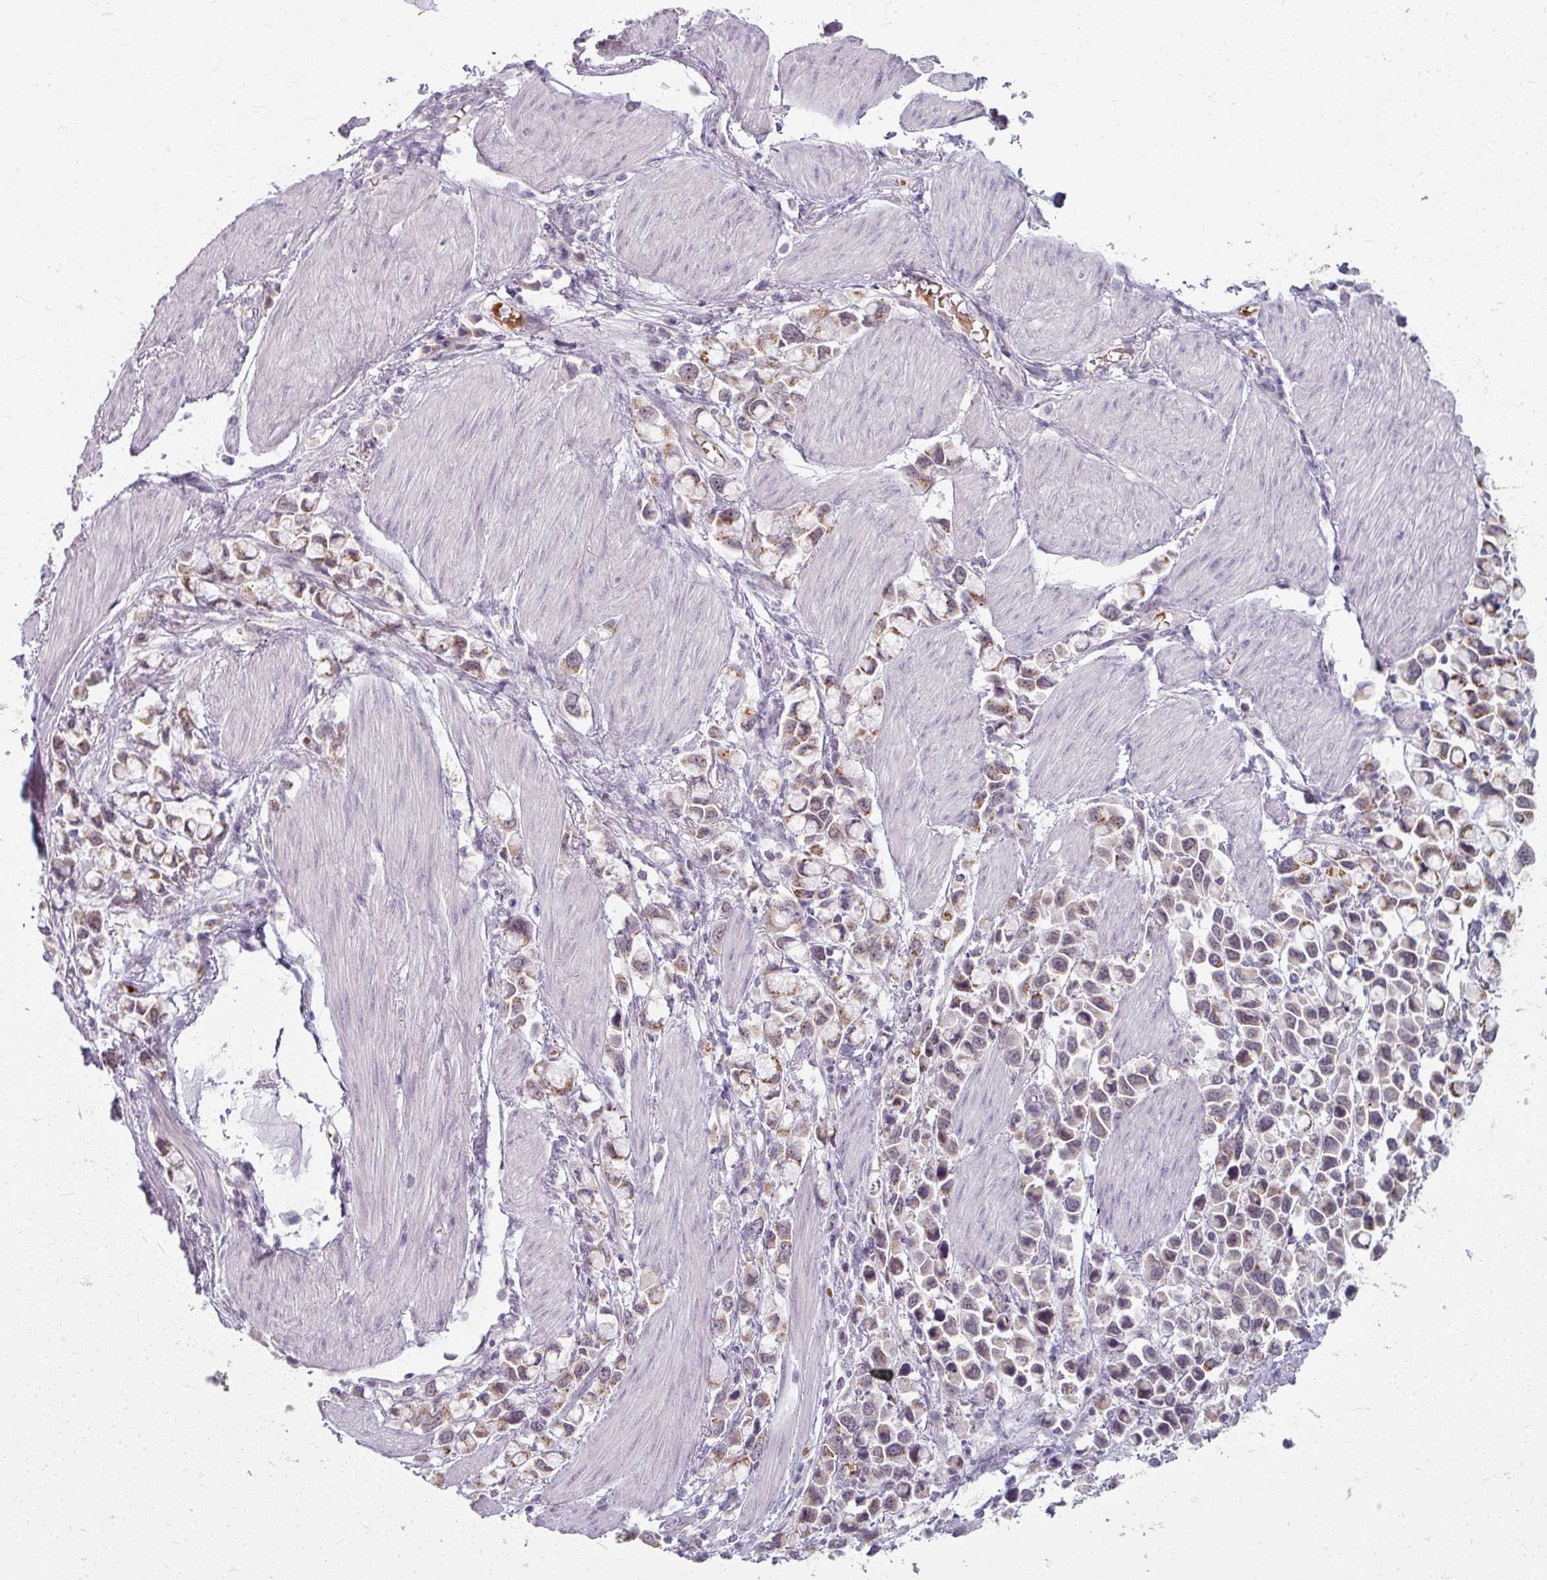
{"staining": {"intensity": "moderate", "quantity": "25%-75%", "location": "cytoplasmic/membranous"}, "tissue": "stomach cancer", "cell_type": "Tumor cells", "image_type": "cancer", "snomed": [{"axis": "morphology", "description": "Adenocarcinoma, NOS"}, {"axis": "topography", "description": "Stomach"}], "caption": "A brown stain labels moderate cytoplasmic/membranous expression of a protein in human adenocarcinoma (stomach) tumor cells.", "gene": "KMT5C", "patient": {"sex": "female", "age": 81}}